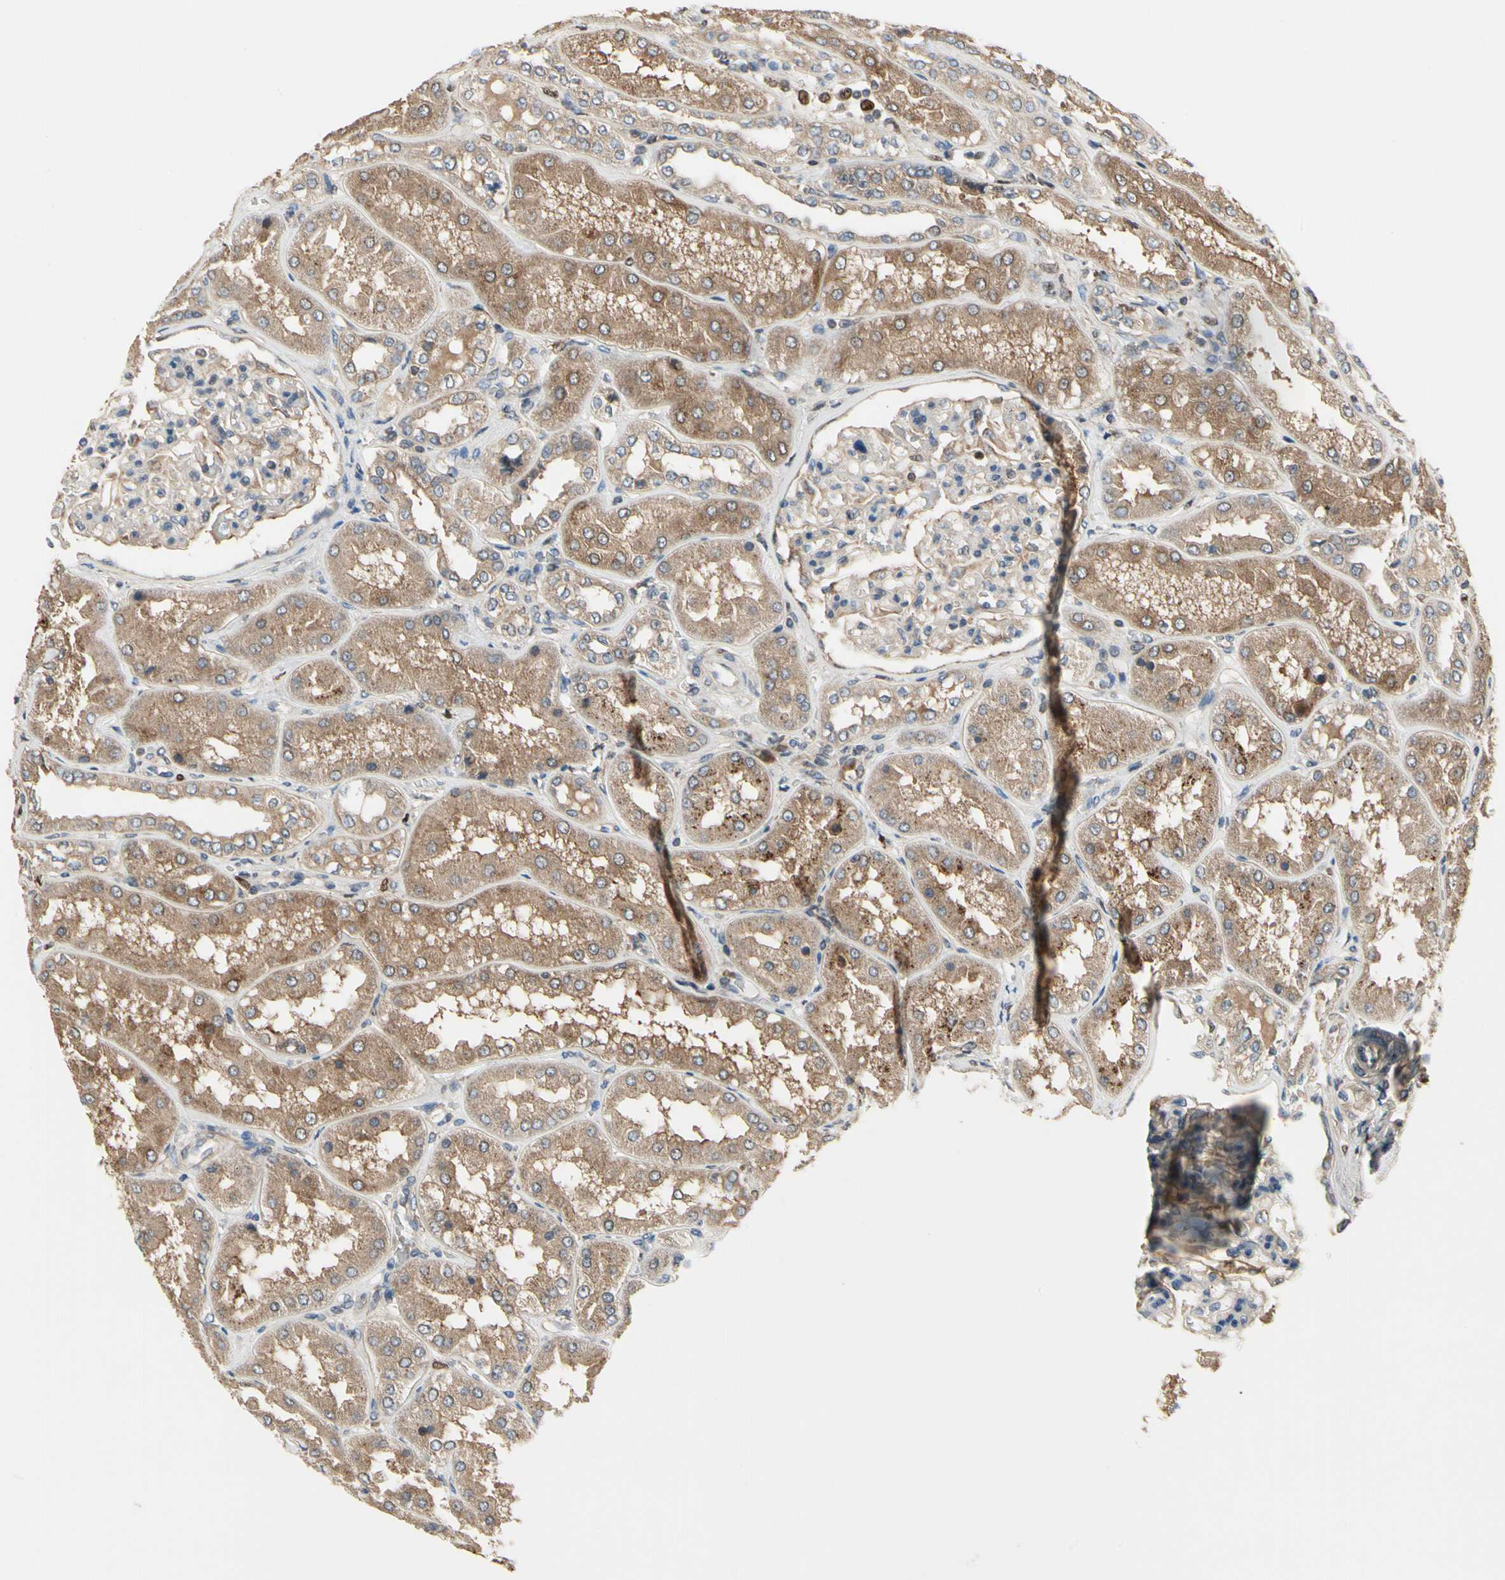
{"staining": {"intensity": "weak", "quantity": "<25%", "location": "cytoplasmic/membranous"}, "tissue": "kidney", "cell_type": "Cells in glomeruli", "image_type": "normal", "snomed": [{"axis": "morphology", "description": "Normal tissue, NOS"}, {"axis": "topography", "description": "Kidney"}], "caption": "DAB immunohistochemical staining of unremarkable kidney demonstrates no significant staining in cells in glomeruli.", "gene": "CGREF1", "patient": {"sex": "female", "age": 56}}